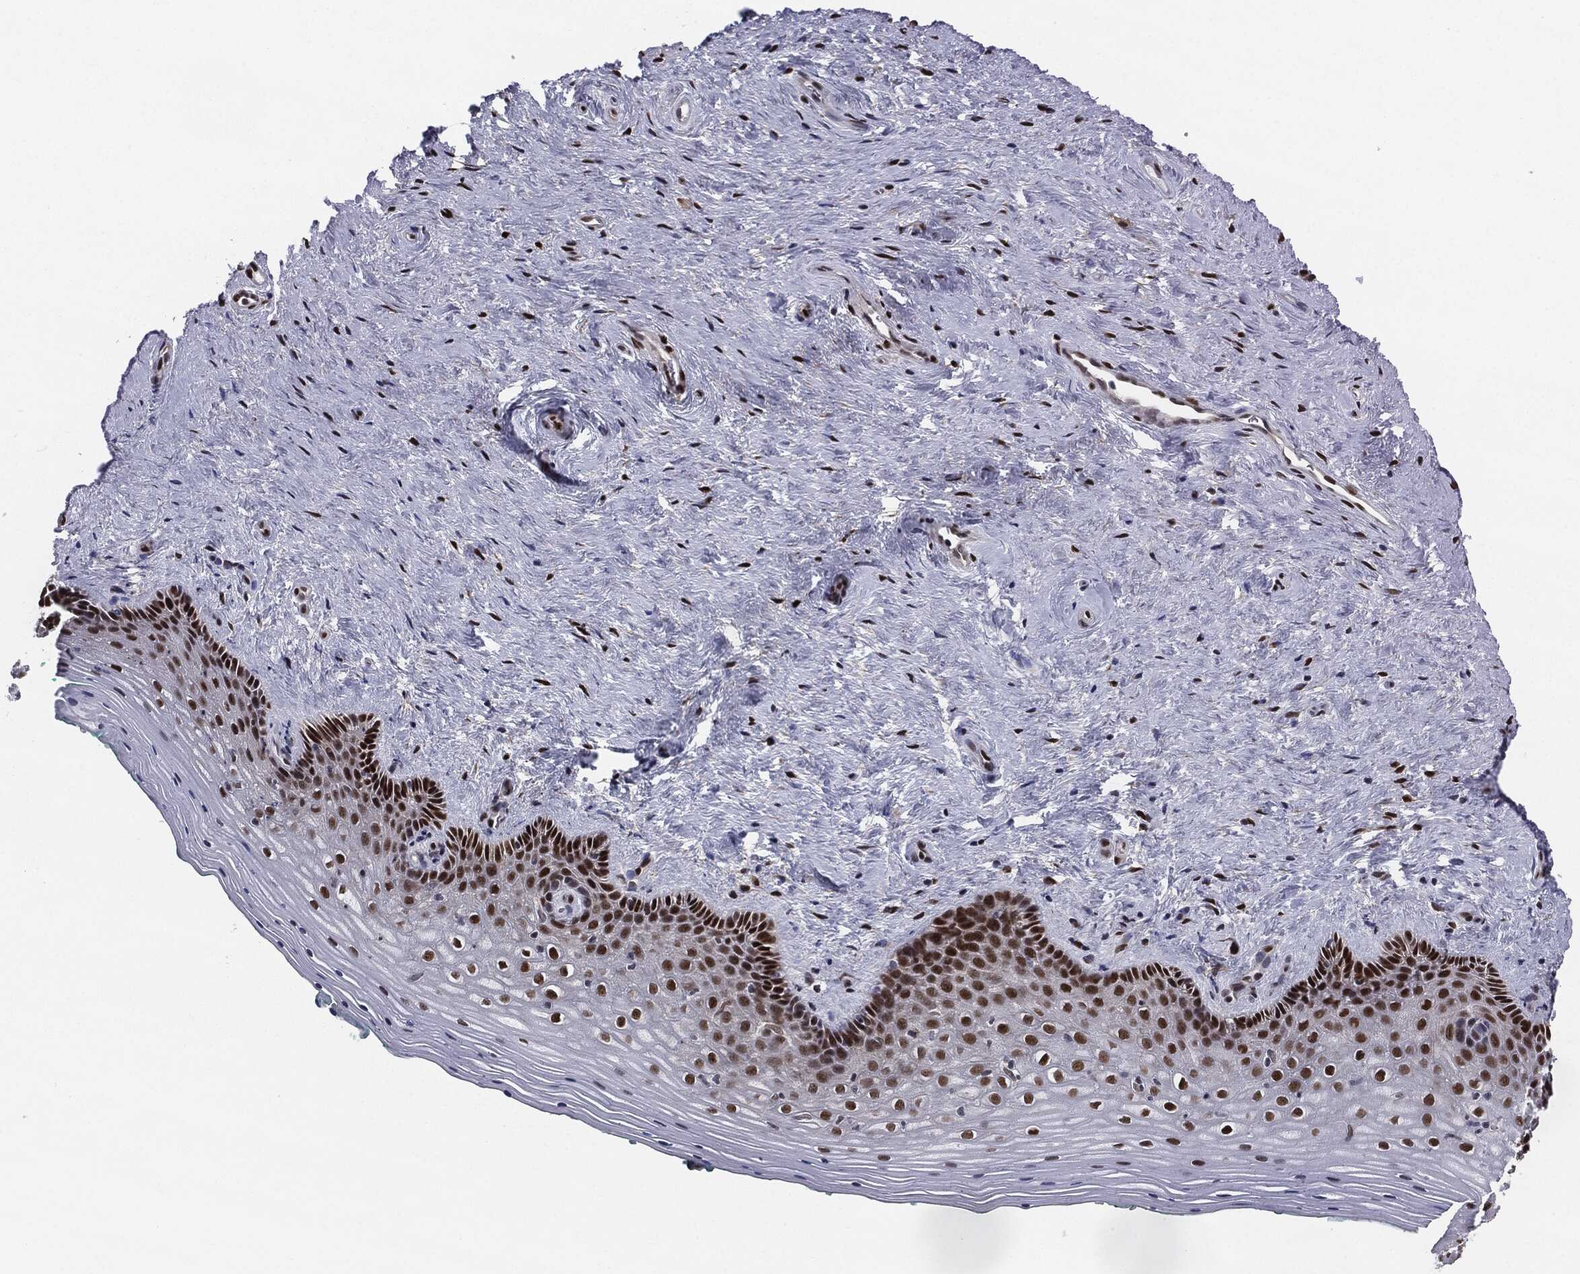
{"staining": {"intensity": "strong", "quantity": "25%-75%", "location": "nuclear"}, "tissue": "vagina", "cell_type": "Squamous epithelial cells", "image_type": "normal", "snomed": [{"axis": "morphology", "description": "Normal tissue, NOS"}, {"axis": "topography", "description": "Vagina"}], "caption": "Protein staining of unremarkable vagina reveals strong nuclear positivity in approximately 25%-75% of squamous epithelial cells.", "gene": "JUN", "patient": {"sex": "female", "age": 45}}